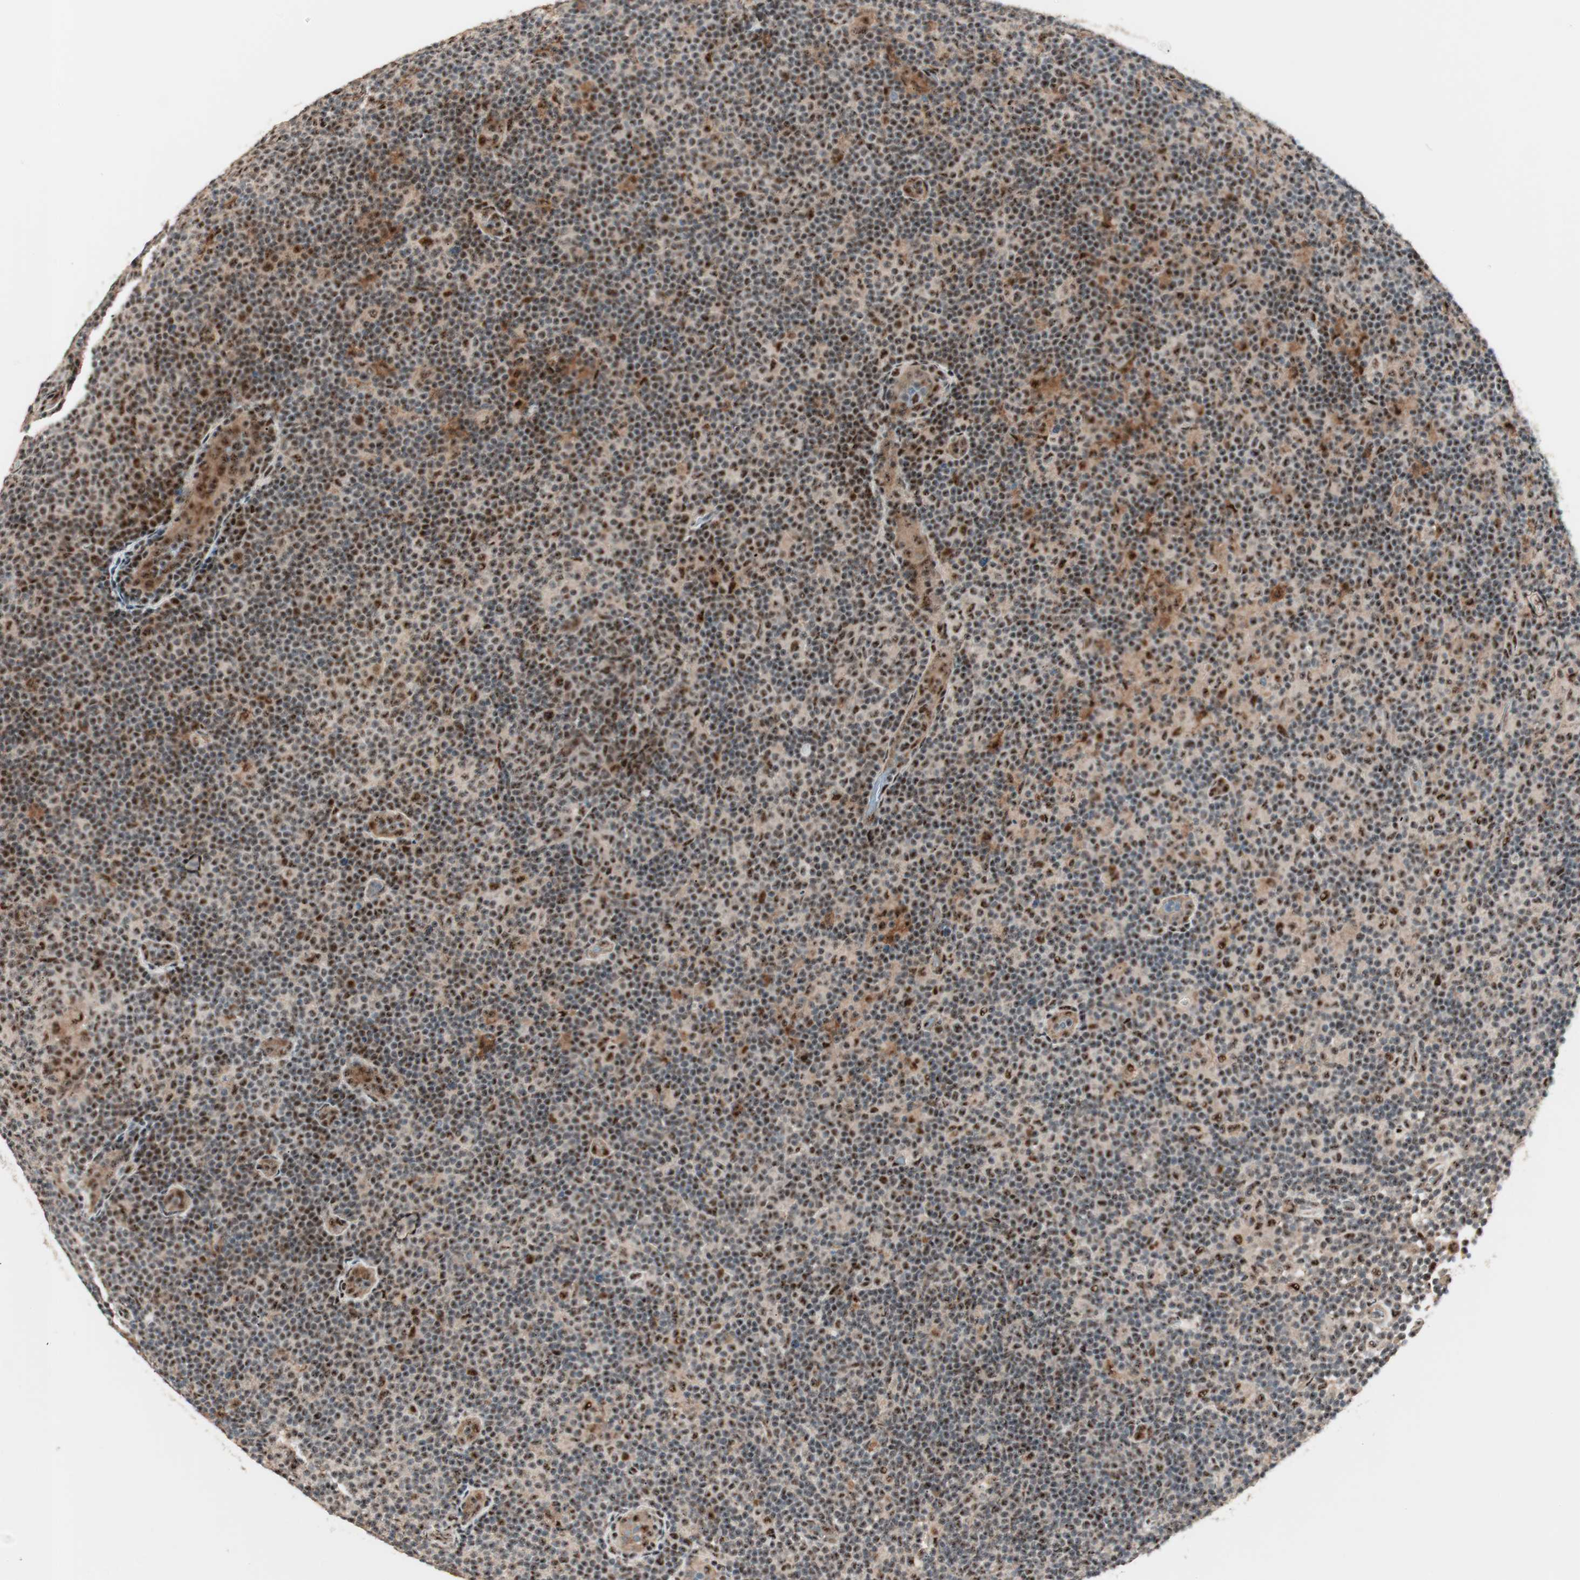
{"staining": {"intensity": "moderate", "quantity": "25%-75%", "location": "nuclear"}, "tissue": "lymphoma", "cell_type": "Tumor cells", "image_type": "cancer", "snomed": [{"axis": "morphology", "description": "Malignant lymphoma, non-Hodgkin's type, Low grade"}, {"axis": "topography", "description": "Lymph node"}], "caption": "Malignant lymphoma, non-Hodgkin's type (low-grade) stained with a brown dye exhibits moderate nuclear positive positivity in approximately 25%-75% of tumor cells.", "gene": "NR5A2", "patient": {"sex": "male", "age": 83}}